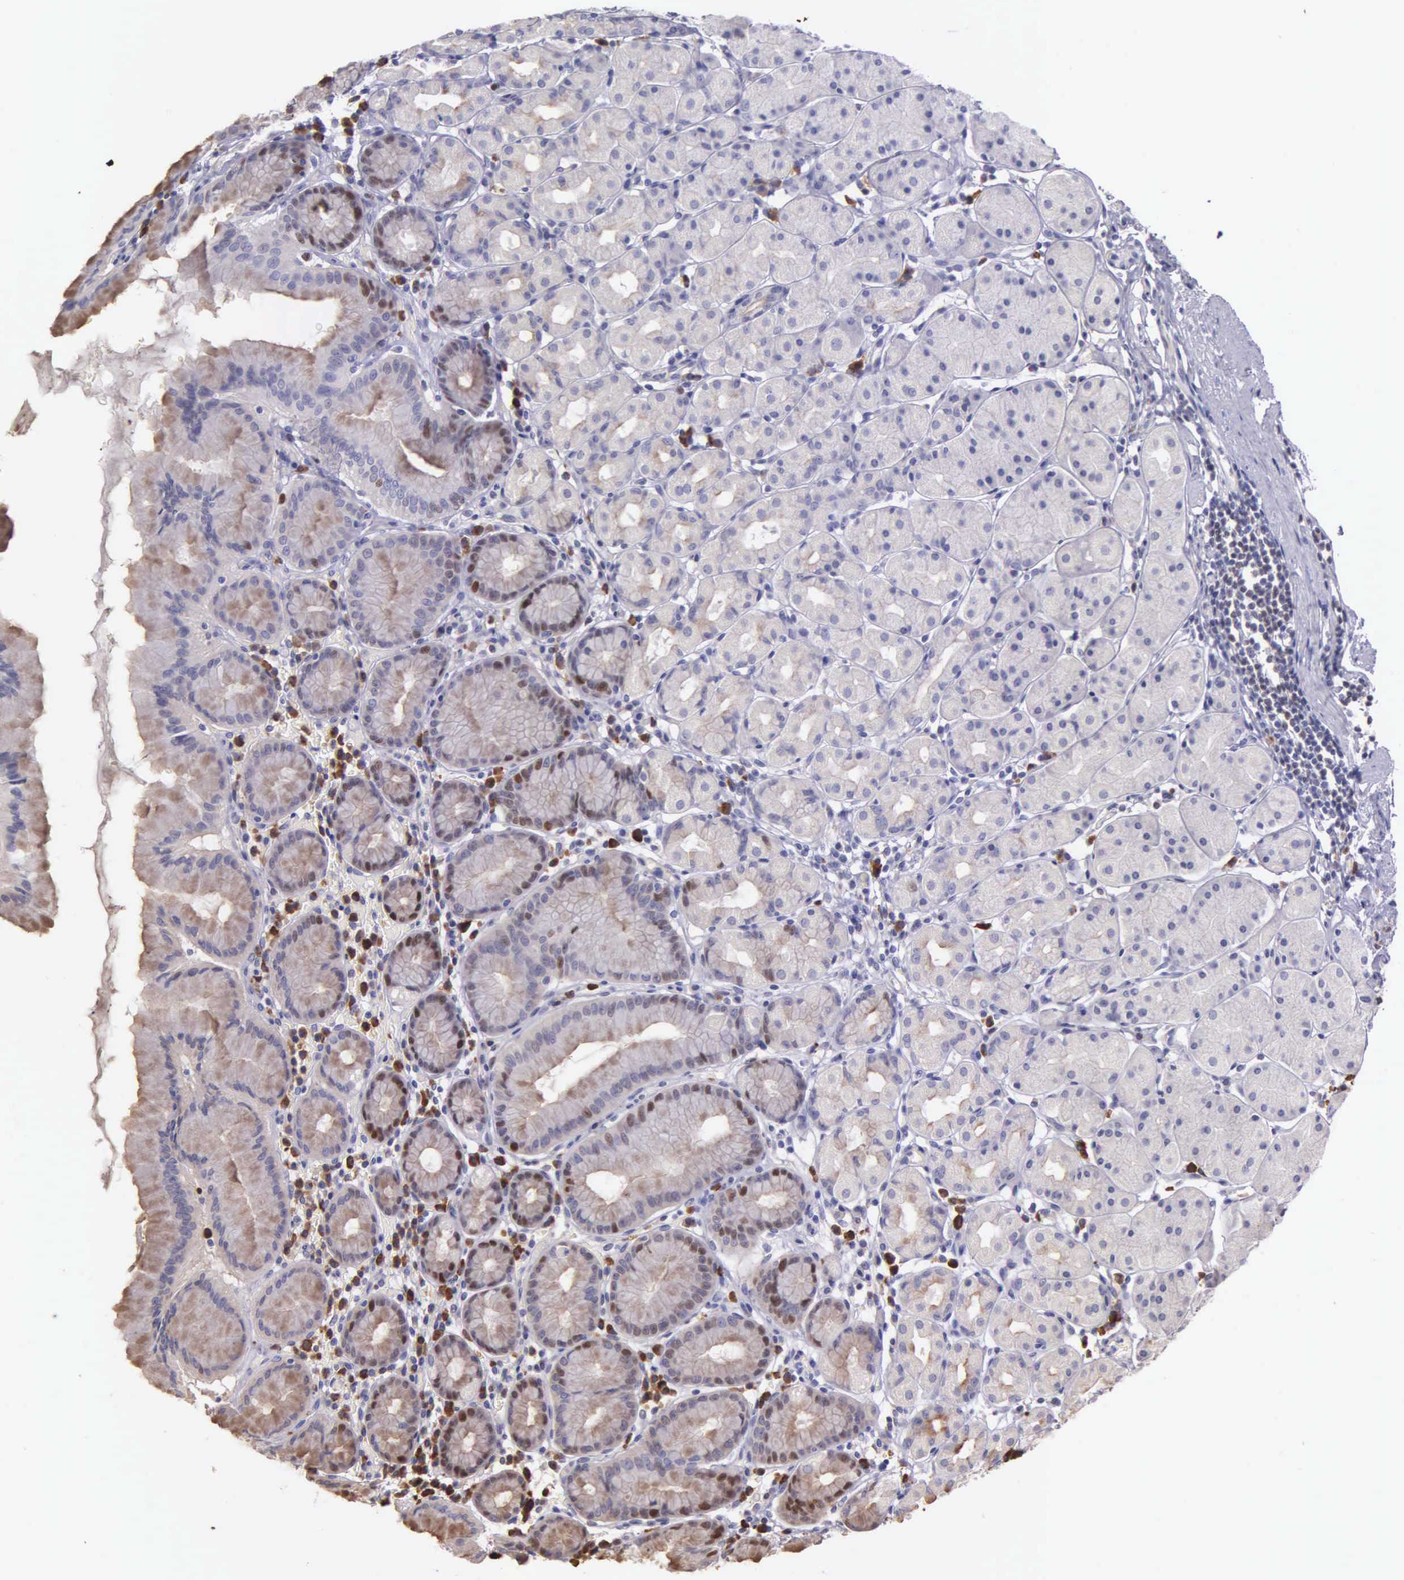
{"staining": {"intensity": "moderate", "quantity": "<25%", "location": "nuclear"}, "tissue": "stomach", "cell_type": "Glandular cells", "image_type": "normal", "snomed": [{"axis": "morphology", "description": "Normal tissue, NOS"}, {"axis": "topography", "description": "Stomach, lower"}], "caption": "Immunohistochemistry (IHC) micrograph of normal stomach: human stomach stained using immunohistochemistry (IHC) exhibits low levels of moderate protein expression localized specifically in the nuclear of glandular cells, appearing as a nuclear brown color.", "gene": "MCM5", "patient": {"sex": "male", "age": 56}}